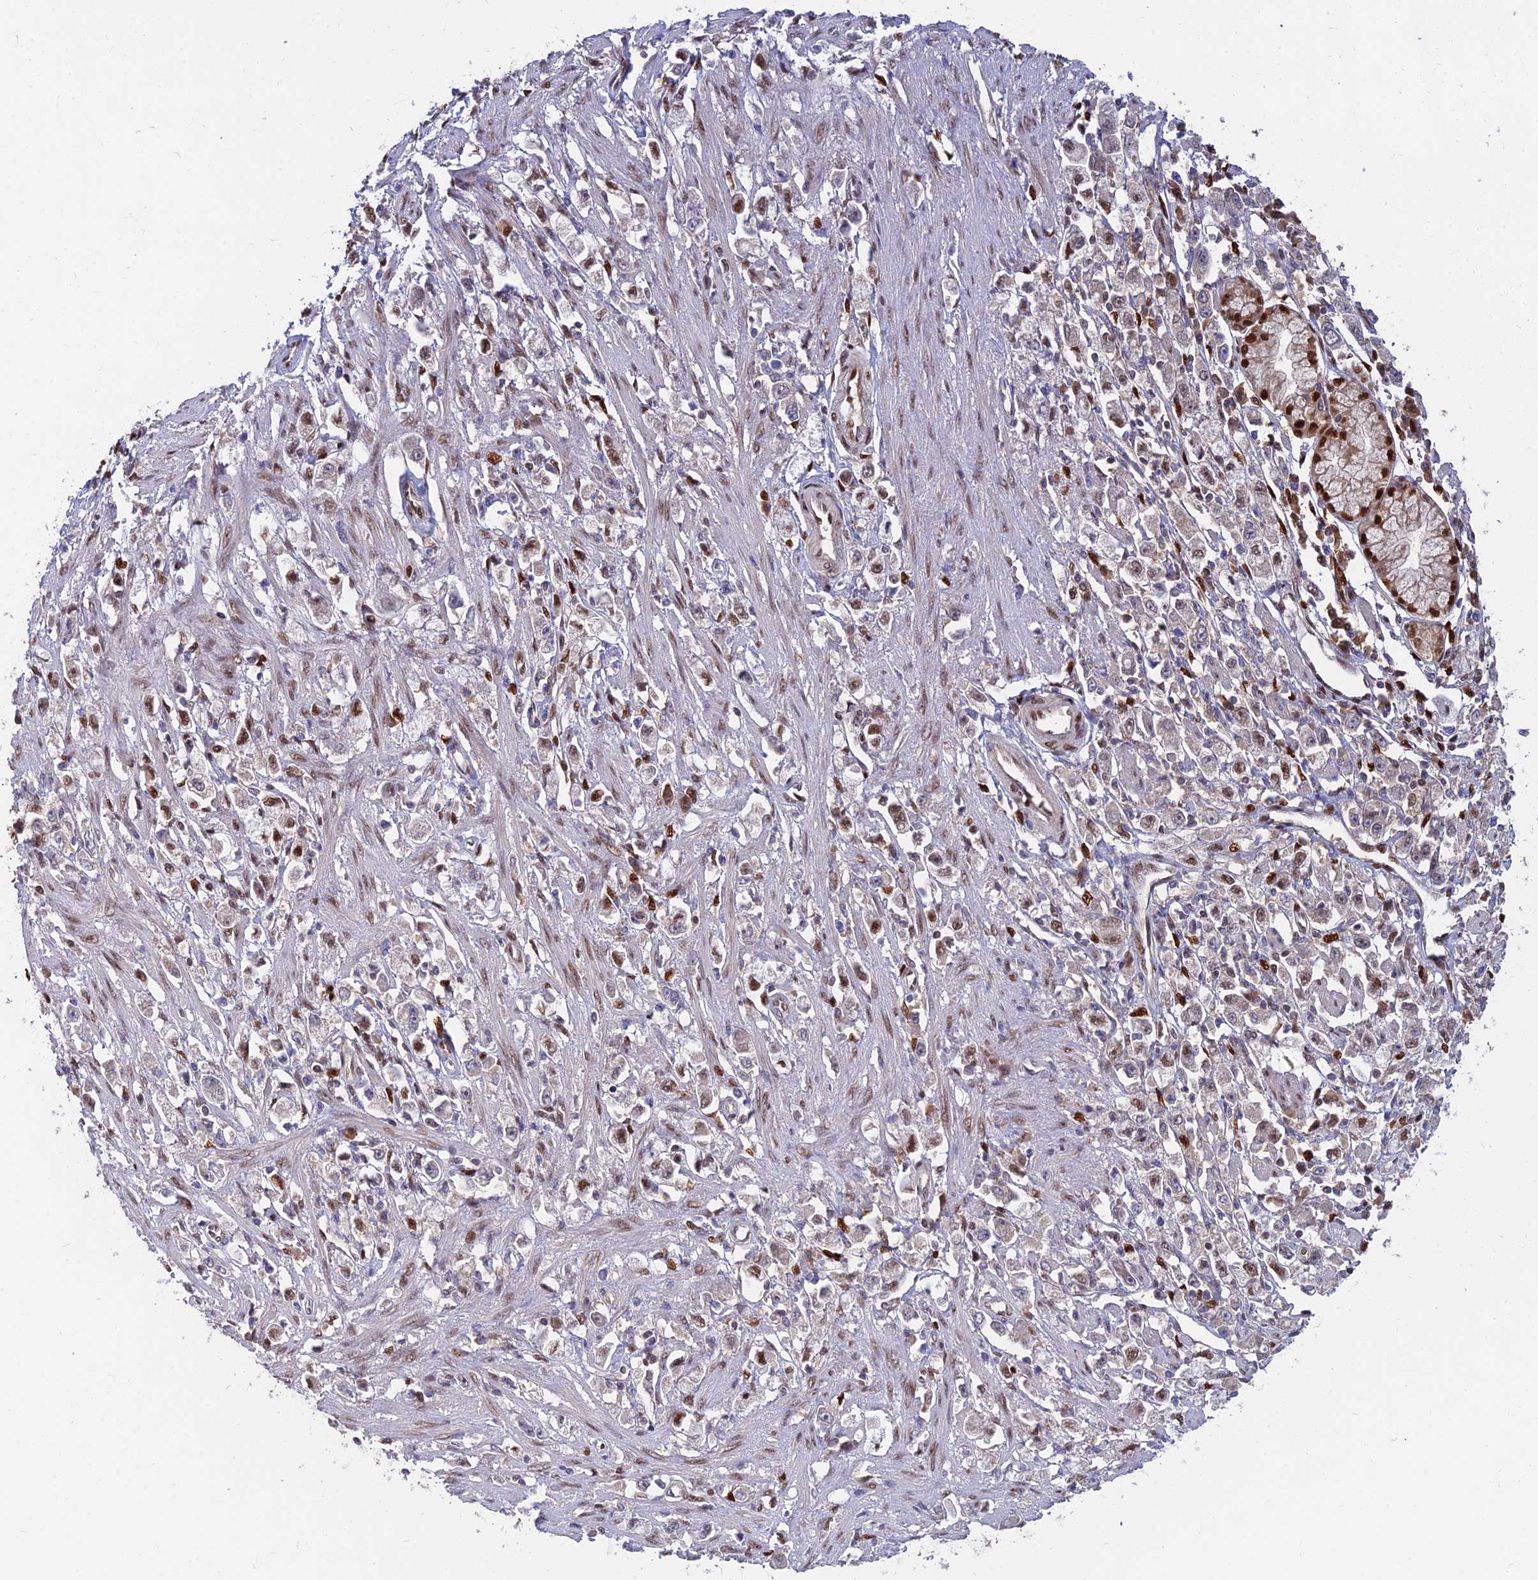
{"staining": {"intensity": "moderate", "quantity": "25%-75%", "location": "nuclear"}, "tissue": "stomach cancer", "cell_type": "Tumor cells", "image_type": "cancer", "snomed": [{"axis": "morphology", "description": "Adenocarcinoma, NOS"}, {"axis": "topography", "description": "Stomach"}], "caption": "Protein expression analysis of human adenocarcinoma (stomach) reveals moderate nuclear expression in about 25%-75% of tumor cells.", "gene": "DNPEP", "patient": {"sex": "female", "age": 59}}